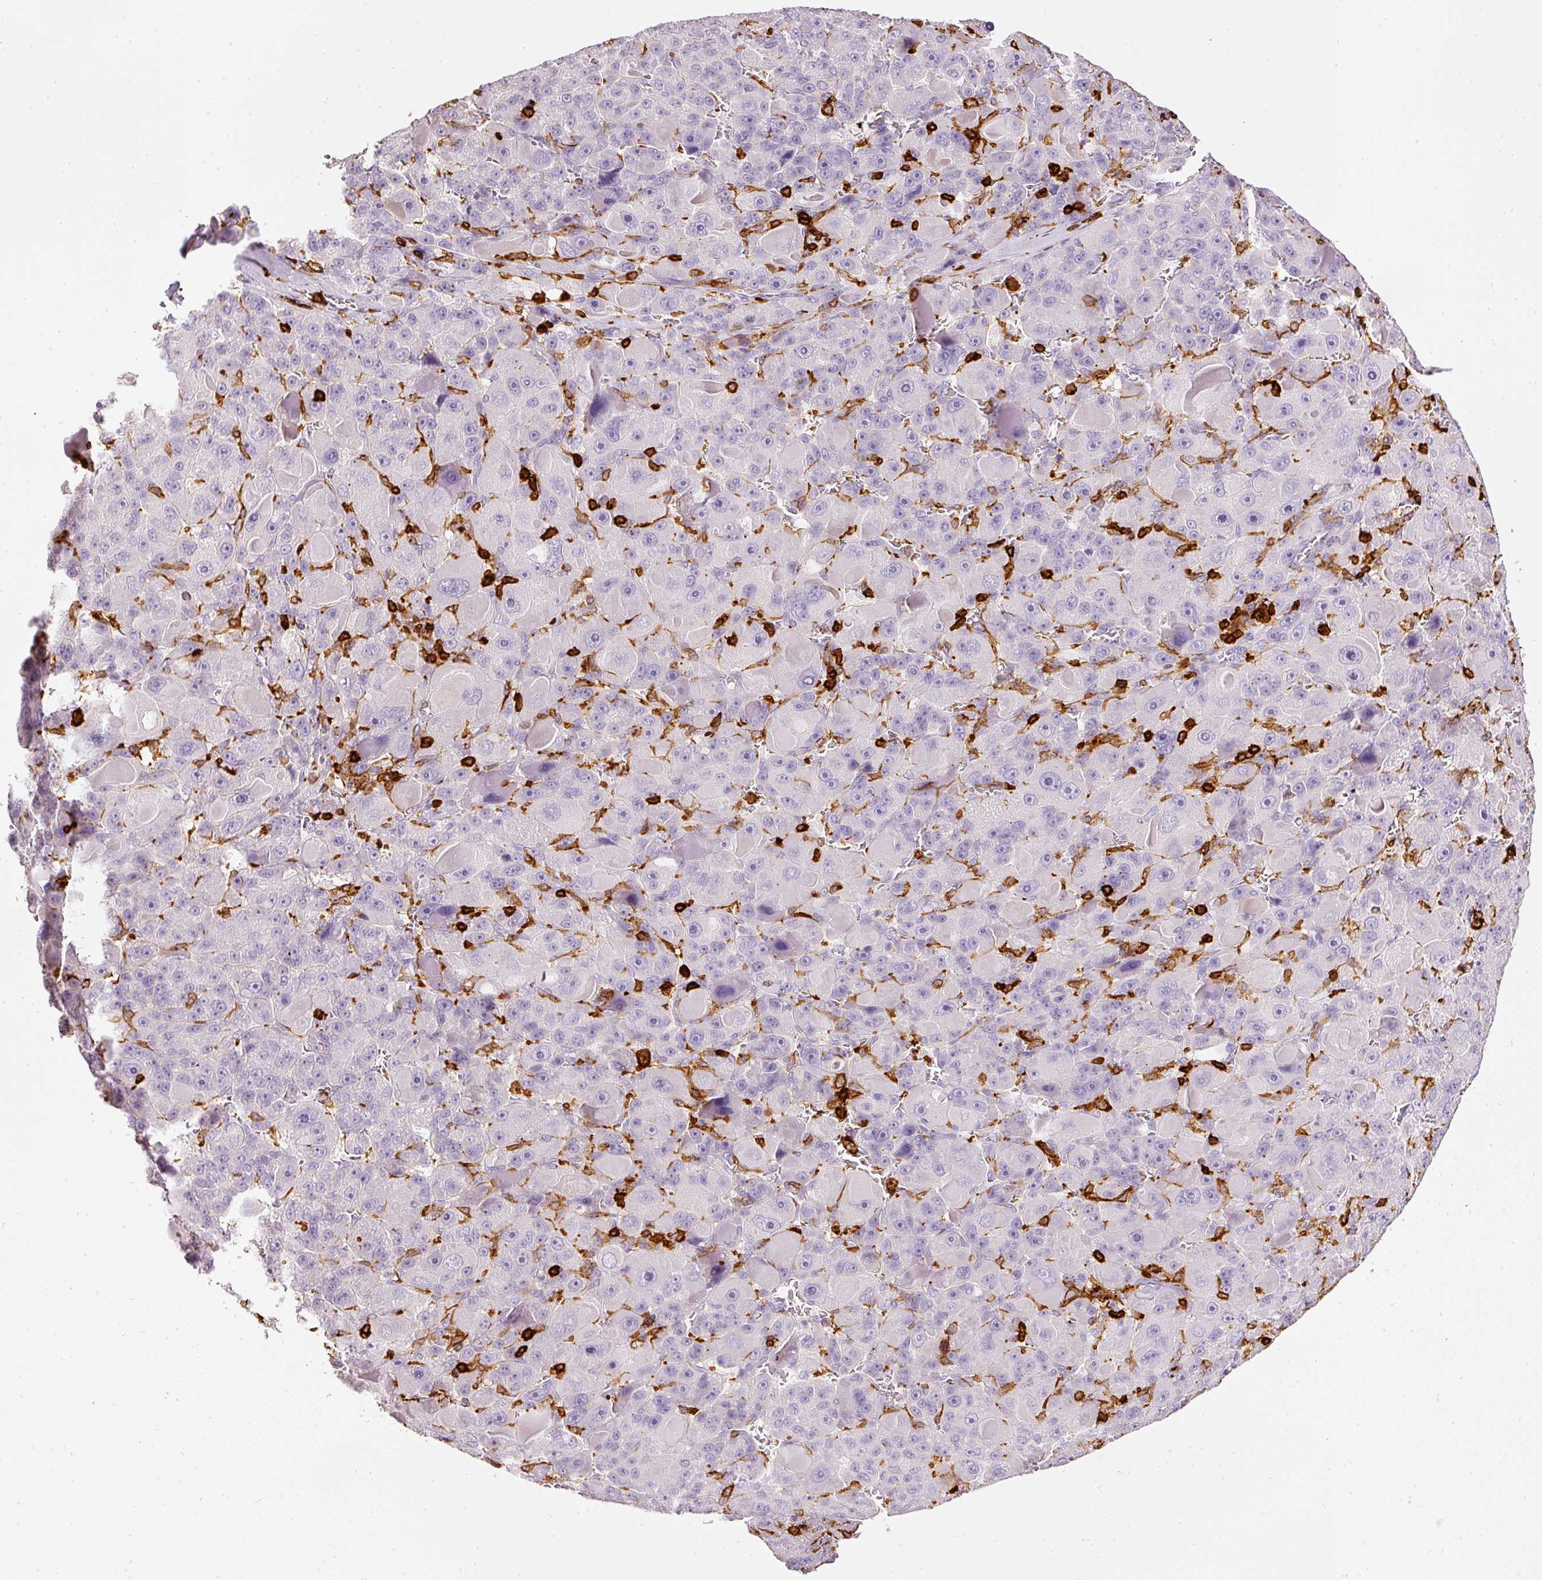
{"staining": {"intensity": "negative", "quantity": "none", "location": "none"}, "tissue": "liver cancer", "cell_type": "Tumor cells", "image_type": "cancer", "snomed": [{"axis": "morphology", "description": "Carcinoma, Hepatocellular, NOS"}, {"axis": "topography", "description": "Liver"}], "caption": "Immunohistochemical staining of human liver cancer (hepatocellular carcinoma) reveals no significant staining in tumor cells. (Immunohistochemistry (ihc), brightfield microscopy, high magnification).", "gene": "EVL", "patient": {"sex": "male", "age": 76}}